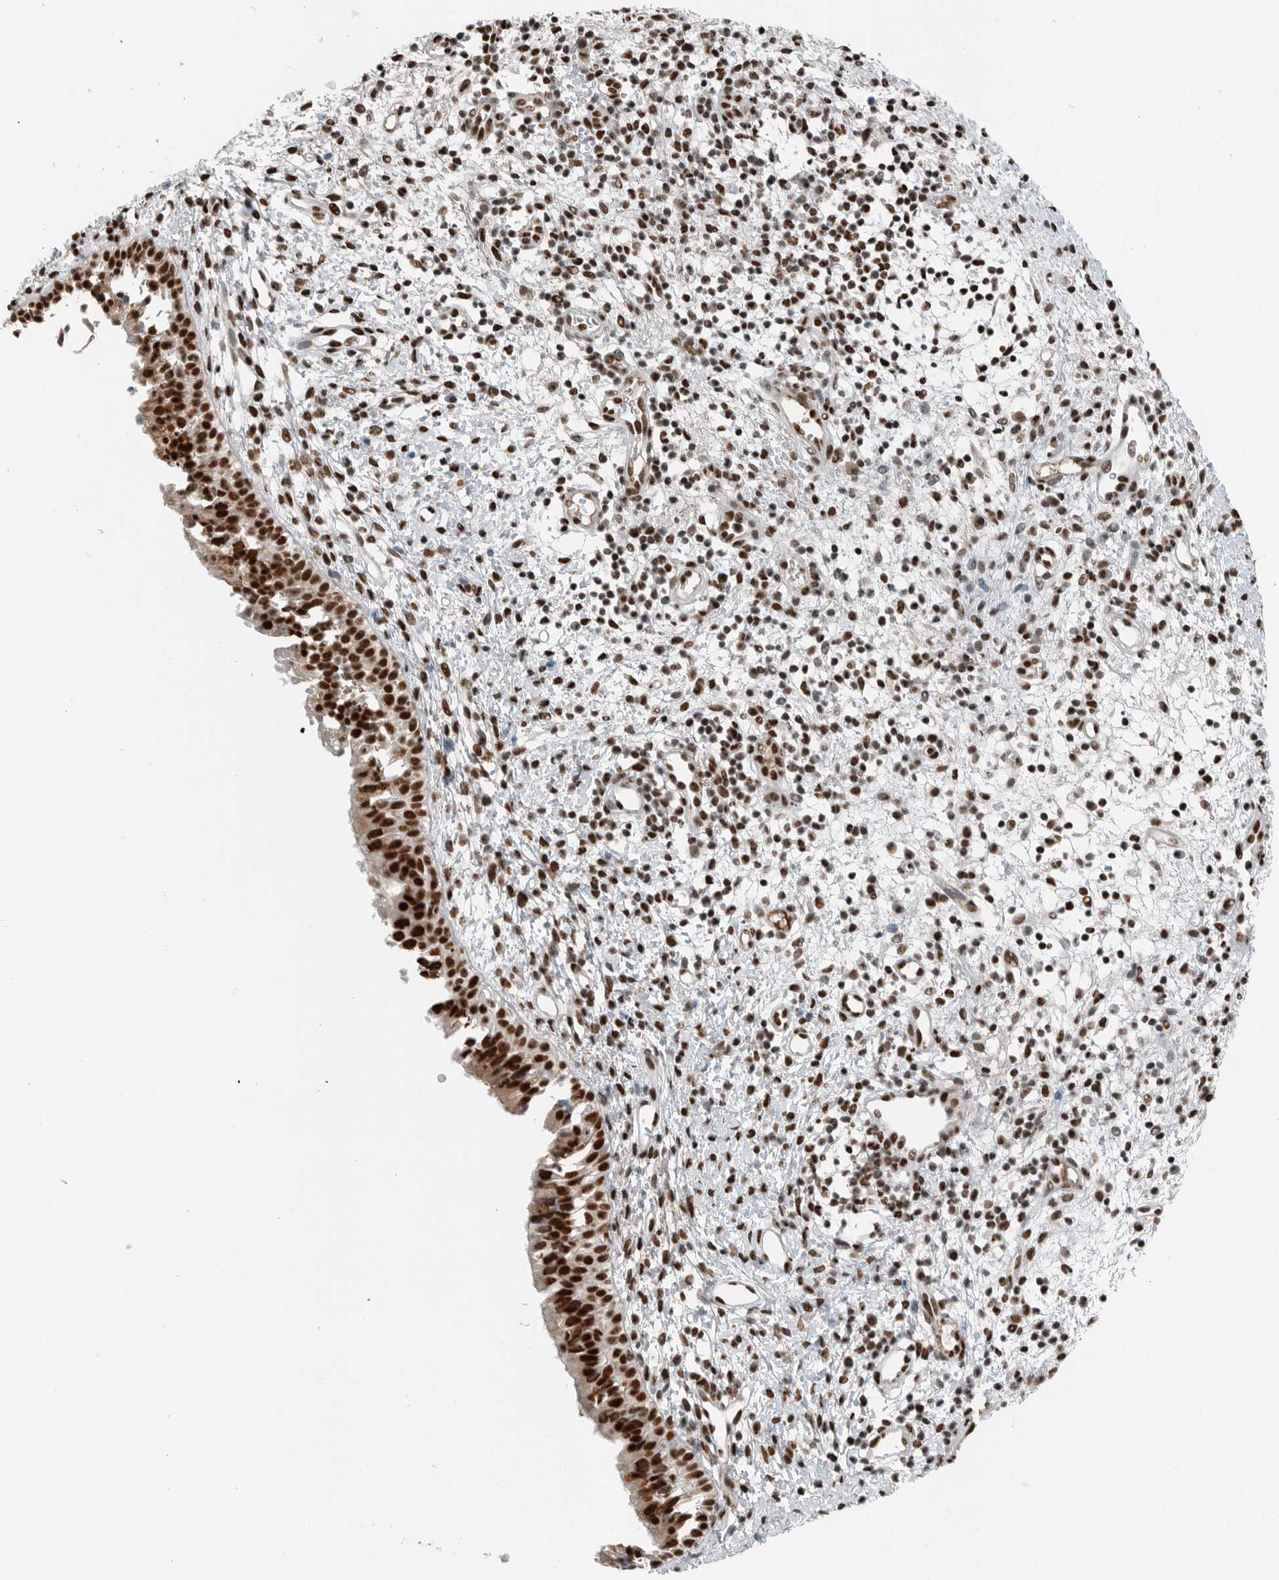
{"staining": {"intensity": "strong", "quantity": ">75%", "location": "nuclear"}, "tissue": "nasopharynx", "cell_type": "Respiratory epithelial cells", "image_type": "normal", "snomed": [{"axis": "morphology", "description": "Normal tissue, NOS"}, {"axis": "topography", "description": "Nasopharynx"}], "caption": "This photomicrograph demonstrates immunohistochemistry (IHC) staining of normal human nasopharynx, with high strong nuclear expression in approximately >75% of respiratory epithelial cells.", "gene": "BLZF1", "patient": {"sex": "male", "age": 22}}